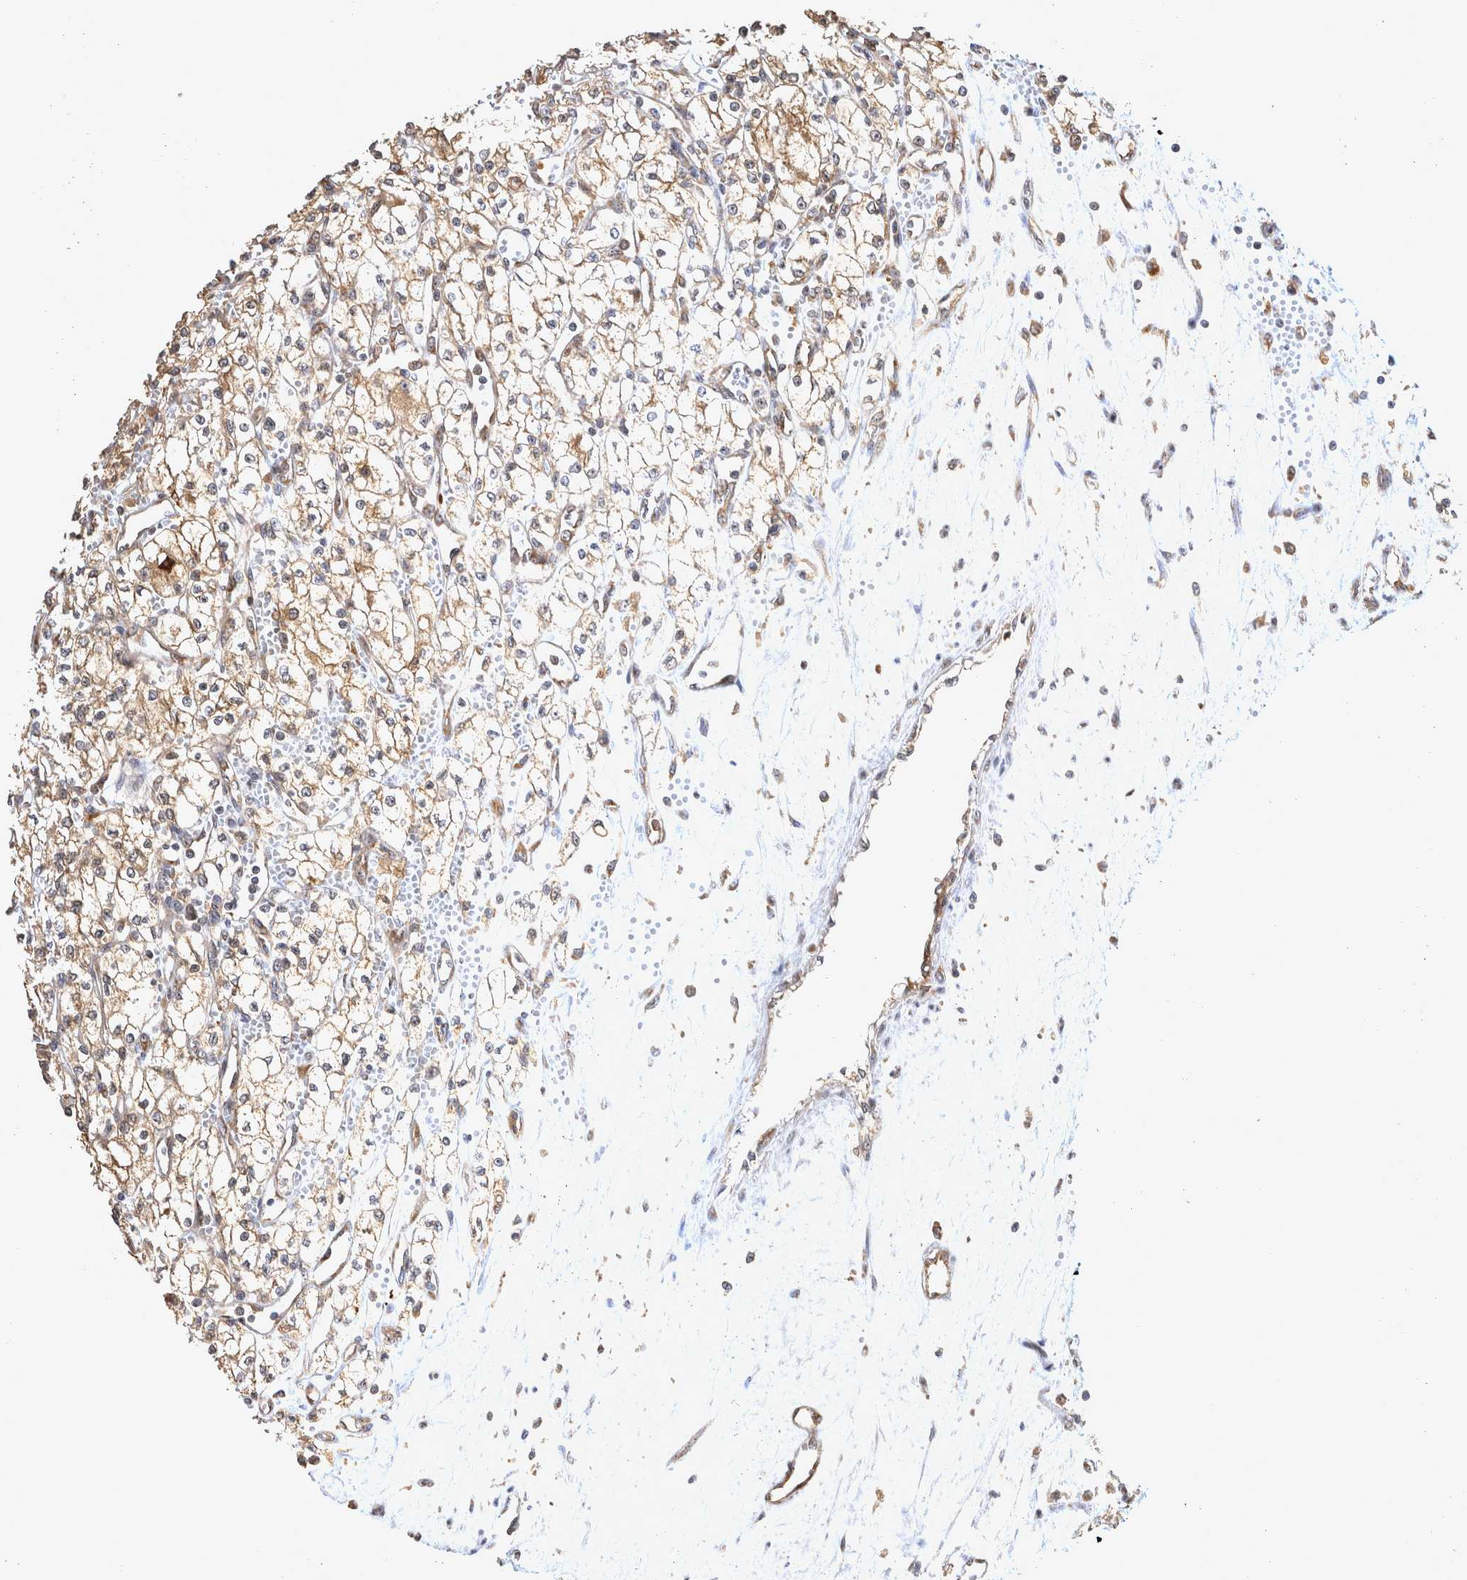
{"staining": {"intensity": "weak", "quantity": ">75%", "location": "cytoplasmic/membranous"}, "tissue": "renal cancer", "cell_type": "Tumor cells", "image_type": "cancer", "snomed": [{"axis": "morphology", "description": "Adenocarcinoma, NOS"}, {"axis": "topography", "description": "Kidney"}], "caption": "Renal adenocarcinoma stained with IHC shows weak cytoplasmic/membranous expression in about >75% of tumor cells.", "gene": "ATXN2", "patient": {"sex": "male", "age": 59}}